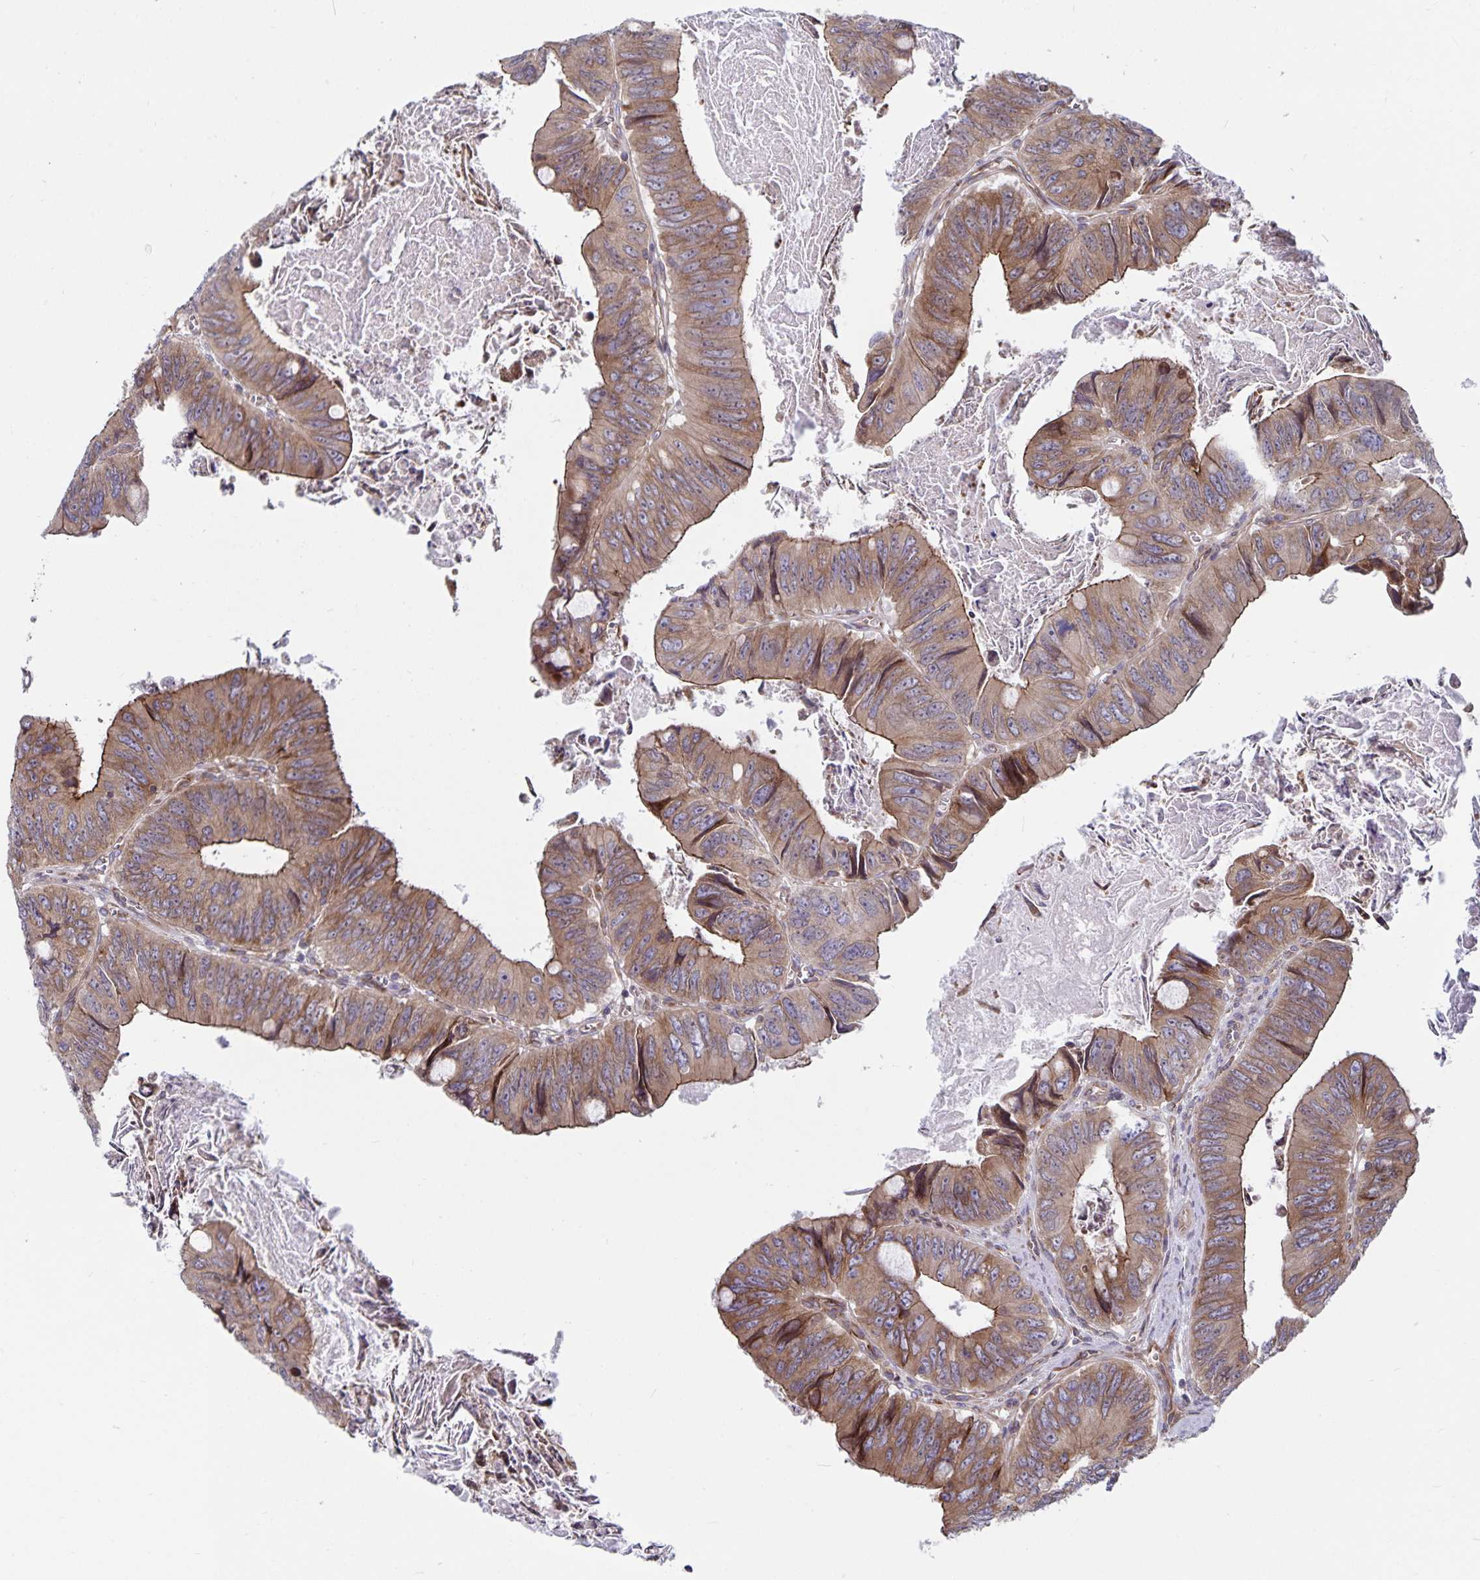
{"staining": {"intensity": "moderate", "quantity": ">75%", "location": "cytoplasmic/membranous"}, "tissue": "colorectal cancer", "cell_type": "Tumor cells", "image_type": "cancer", "snomed": [{"axis": "morphology", "description": "Adenocarcinoma, NOS"}, {"axis": "topography", "description": "Colon"}], "caption": "A high-resolution image shows immunohistochemistry staining of colorectal adenocarcinoma, which displays moderate cytoplasmic/membranous positivity in approximately >75% of tumor cells.", "gene": "SEC62", "patient": {"sex": "female", "age": 84}}